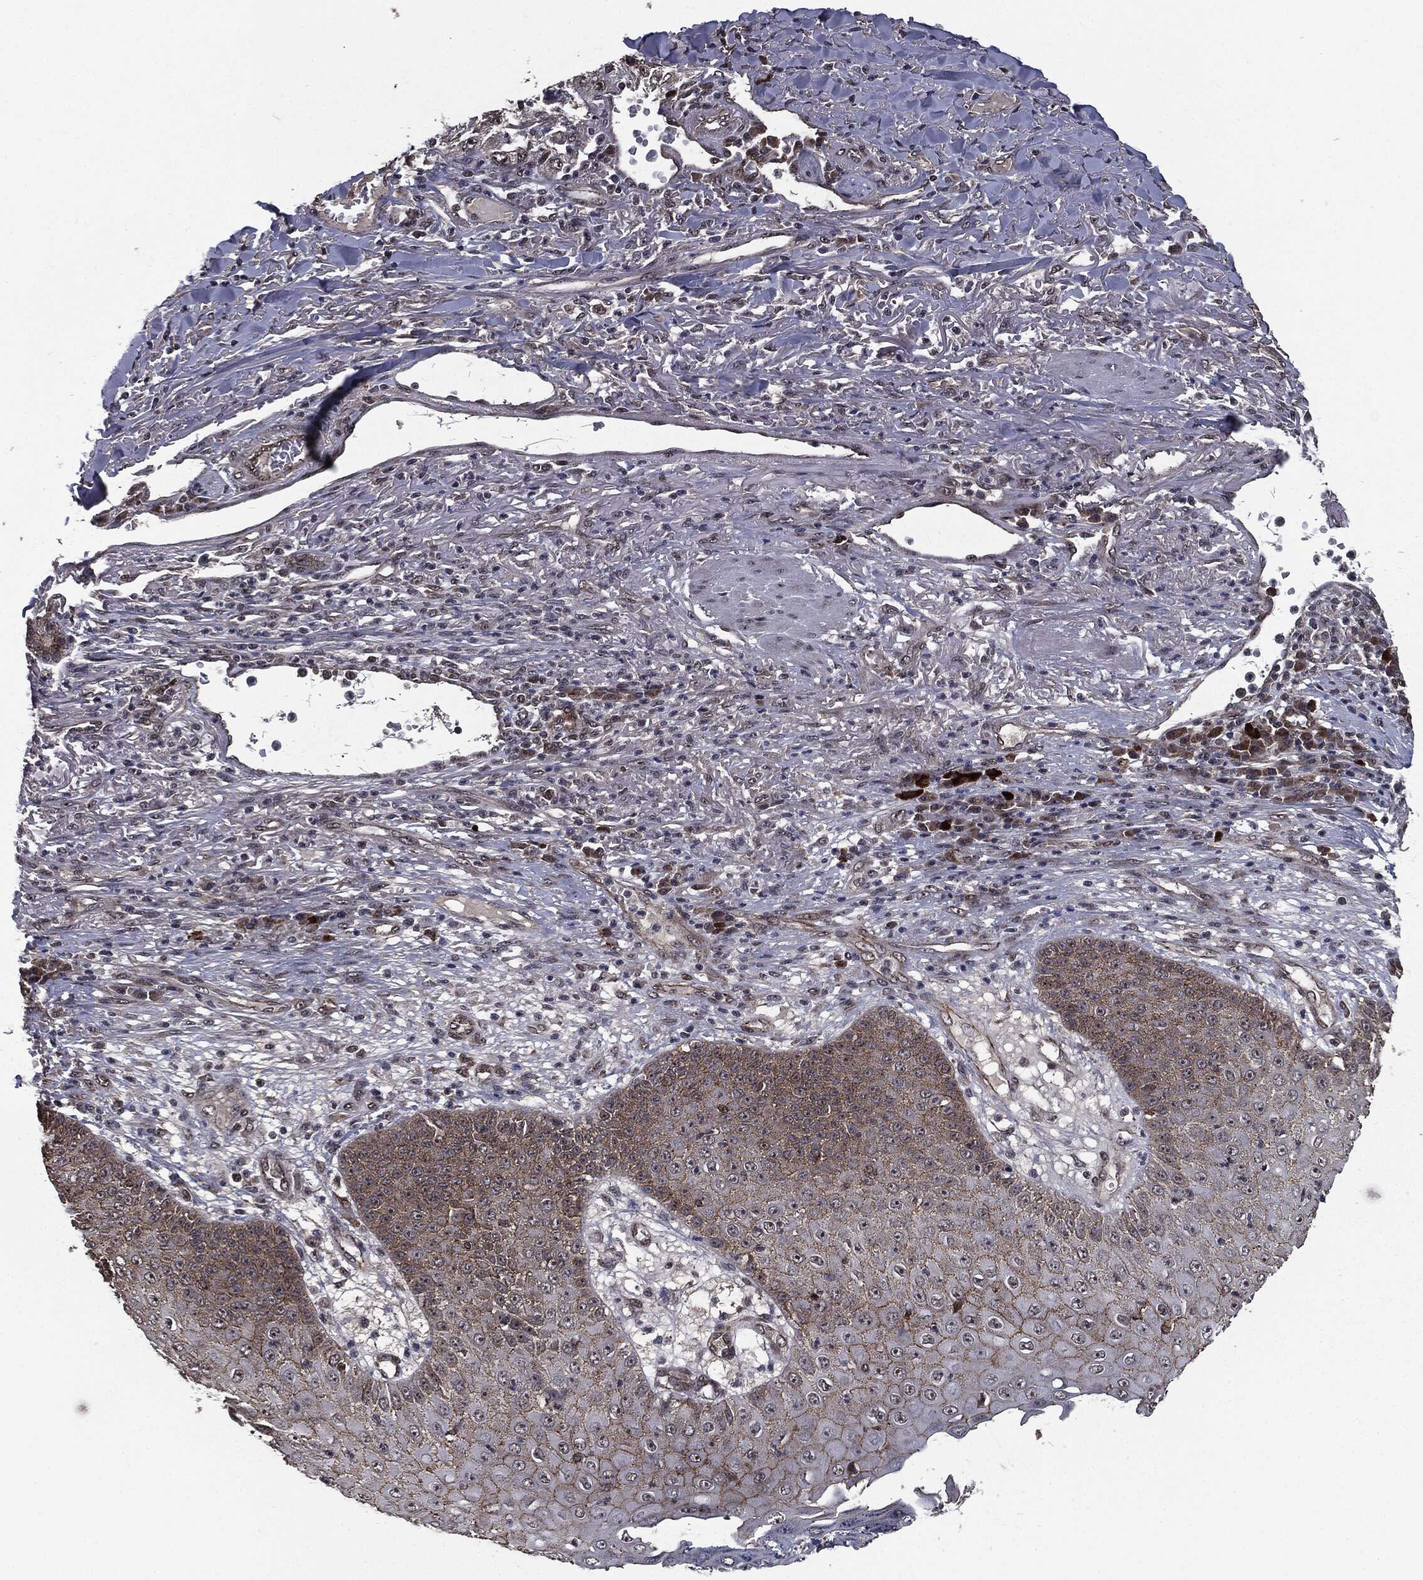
{"staining": {"intensity": "moderate", "quantity": "<25%", "location": "cytoplasmic/membranous"}, "tissue": "skin cancer", "cell_type": "Tumor cells", "image_type": "cancer", "snomed": [{"axis": "morphology", "description": "Squamous cell carcinoma, NOS"}, {"axis": "topography", "description": "Skin"}], "caption": "Immunohistochemical staining of skin cancer reveals low levels of moderate cytoplasmic/membranous positivity in about <25% of tumor cells.", "gene": "PTPA", "patient": {"sex": "male", "age": 82}}